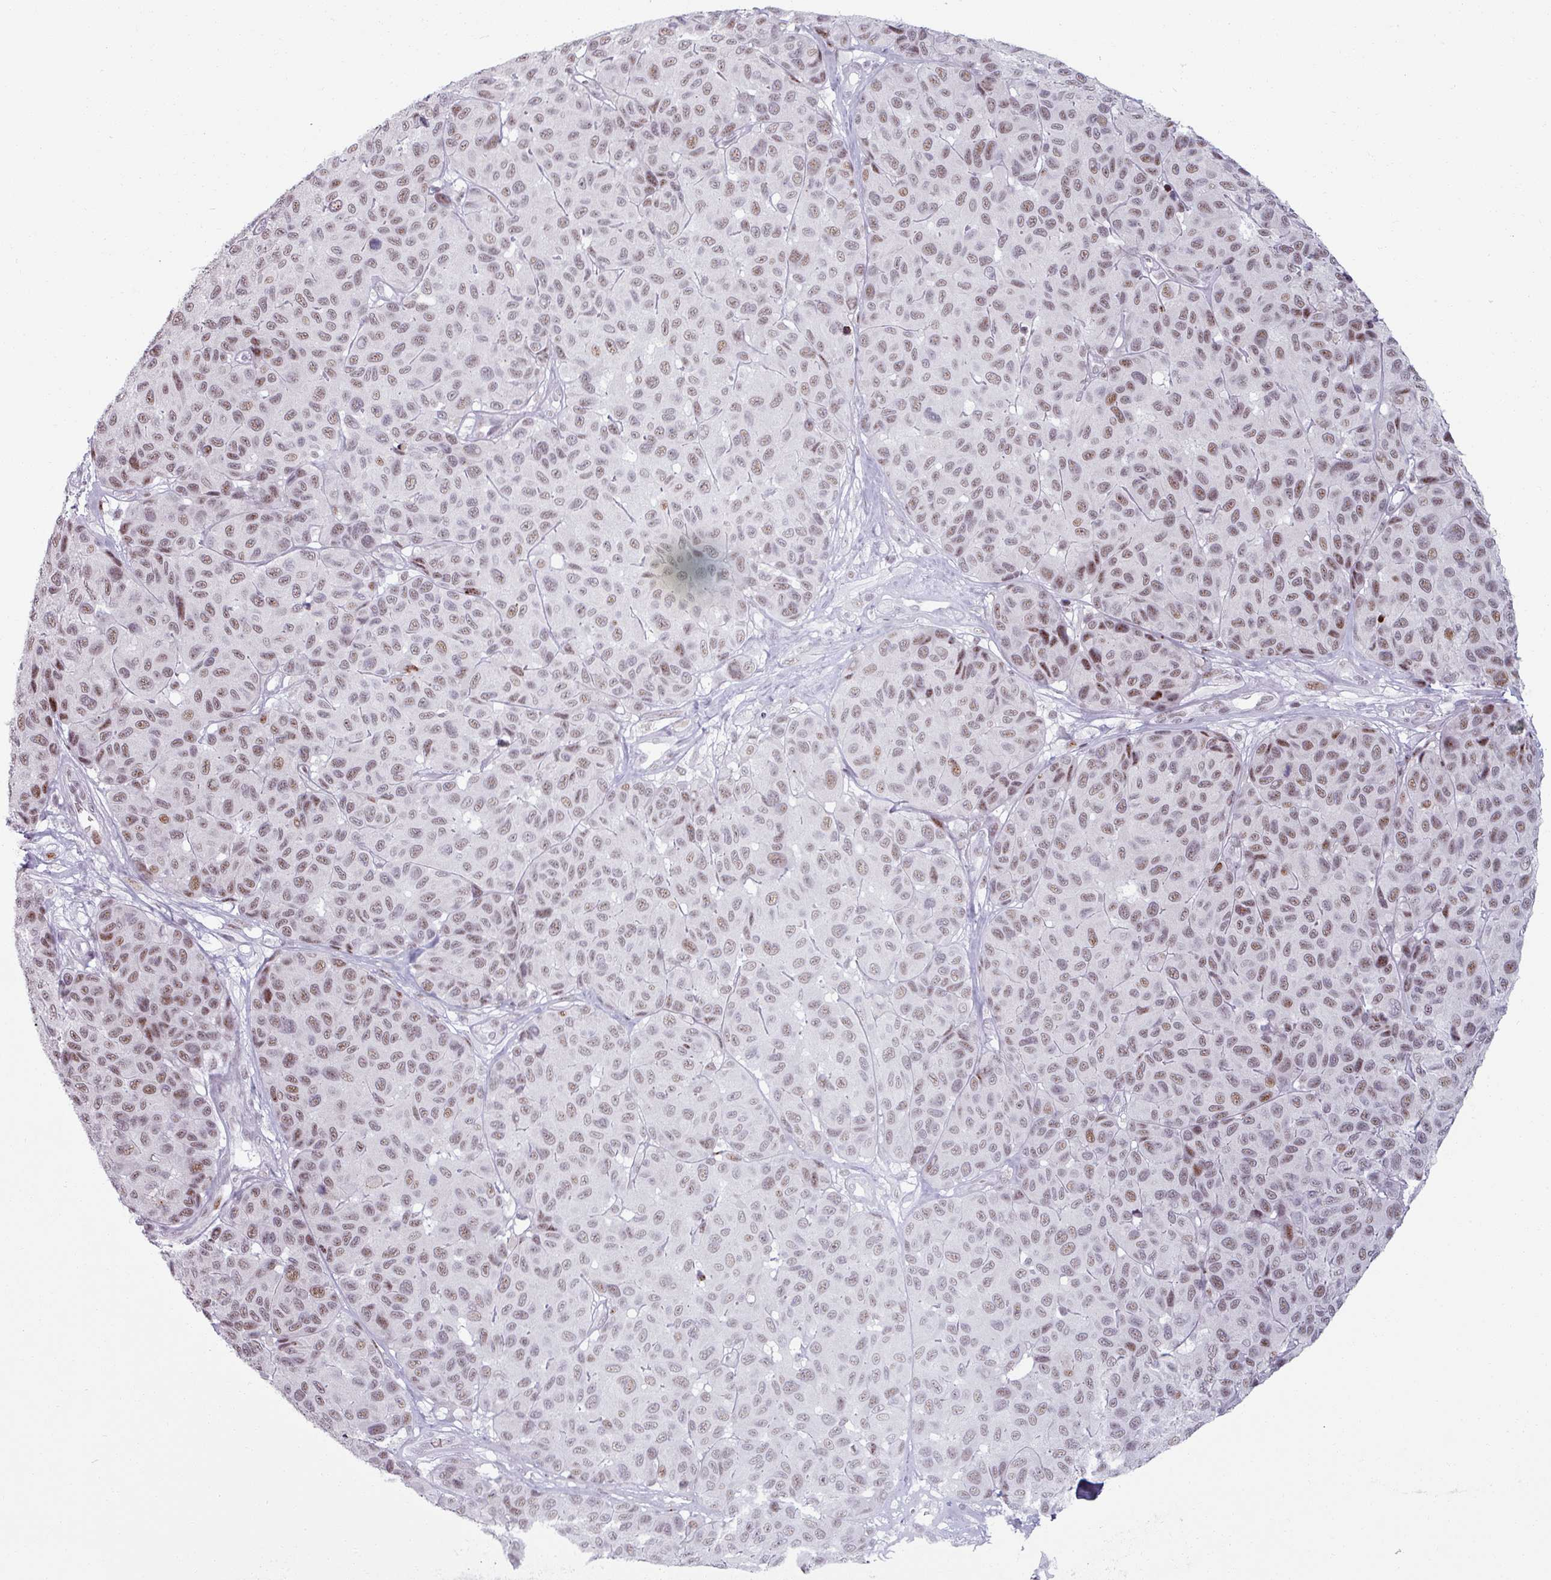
{"staining": {"intensity": "moderate", "quantity": ">75%", "location": "nuclear"}, "tissue": "melanoma", "cell_type": "Tumor cells", "image_type": "cancer", "snomed": [{"axis": "morphology", "description": "Malignant melanoma, NOS"}, {"axis": "topography", "description": "Skin"}], "caption": "The photomicrograph shows a brown stain indicating the presence of a protein in the nuclear of tumor cells in melanoma. The protein is shown in brown color, while the nuclei are stained blue.", "gene": "NCOR1", "patient": {"sex": "female", "age": 66}}